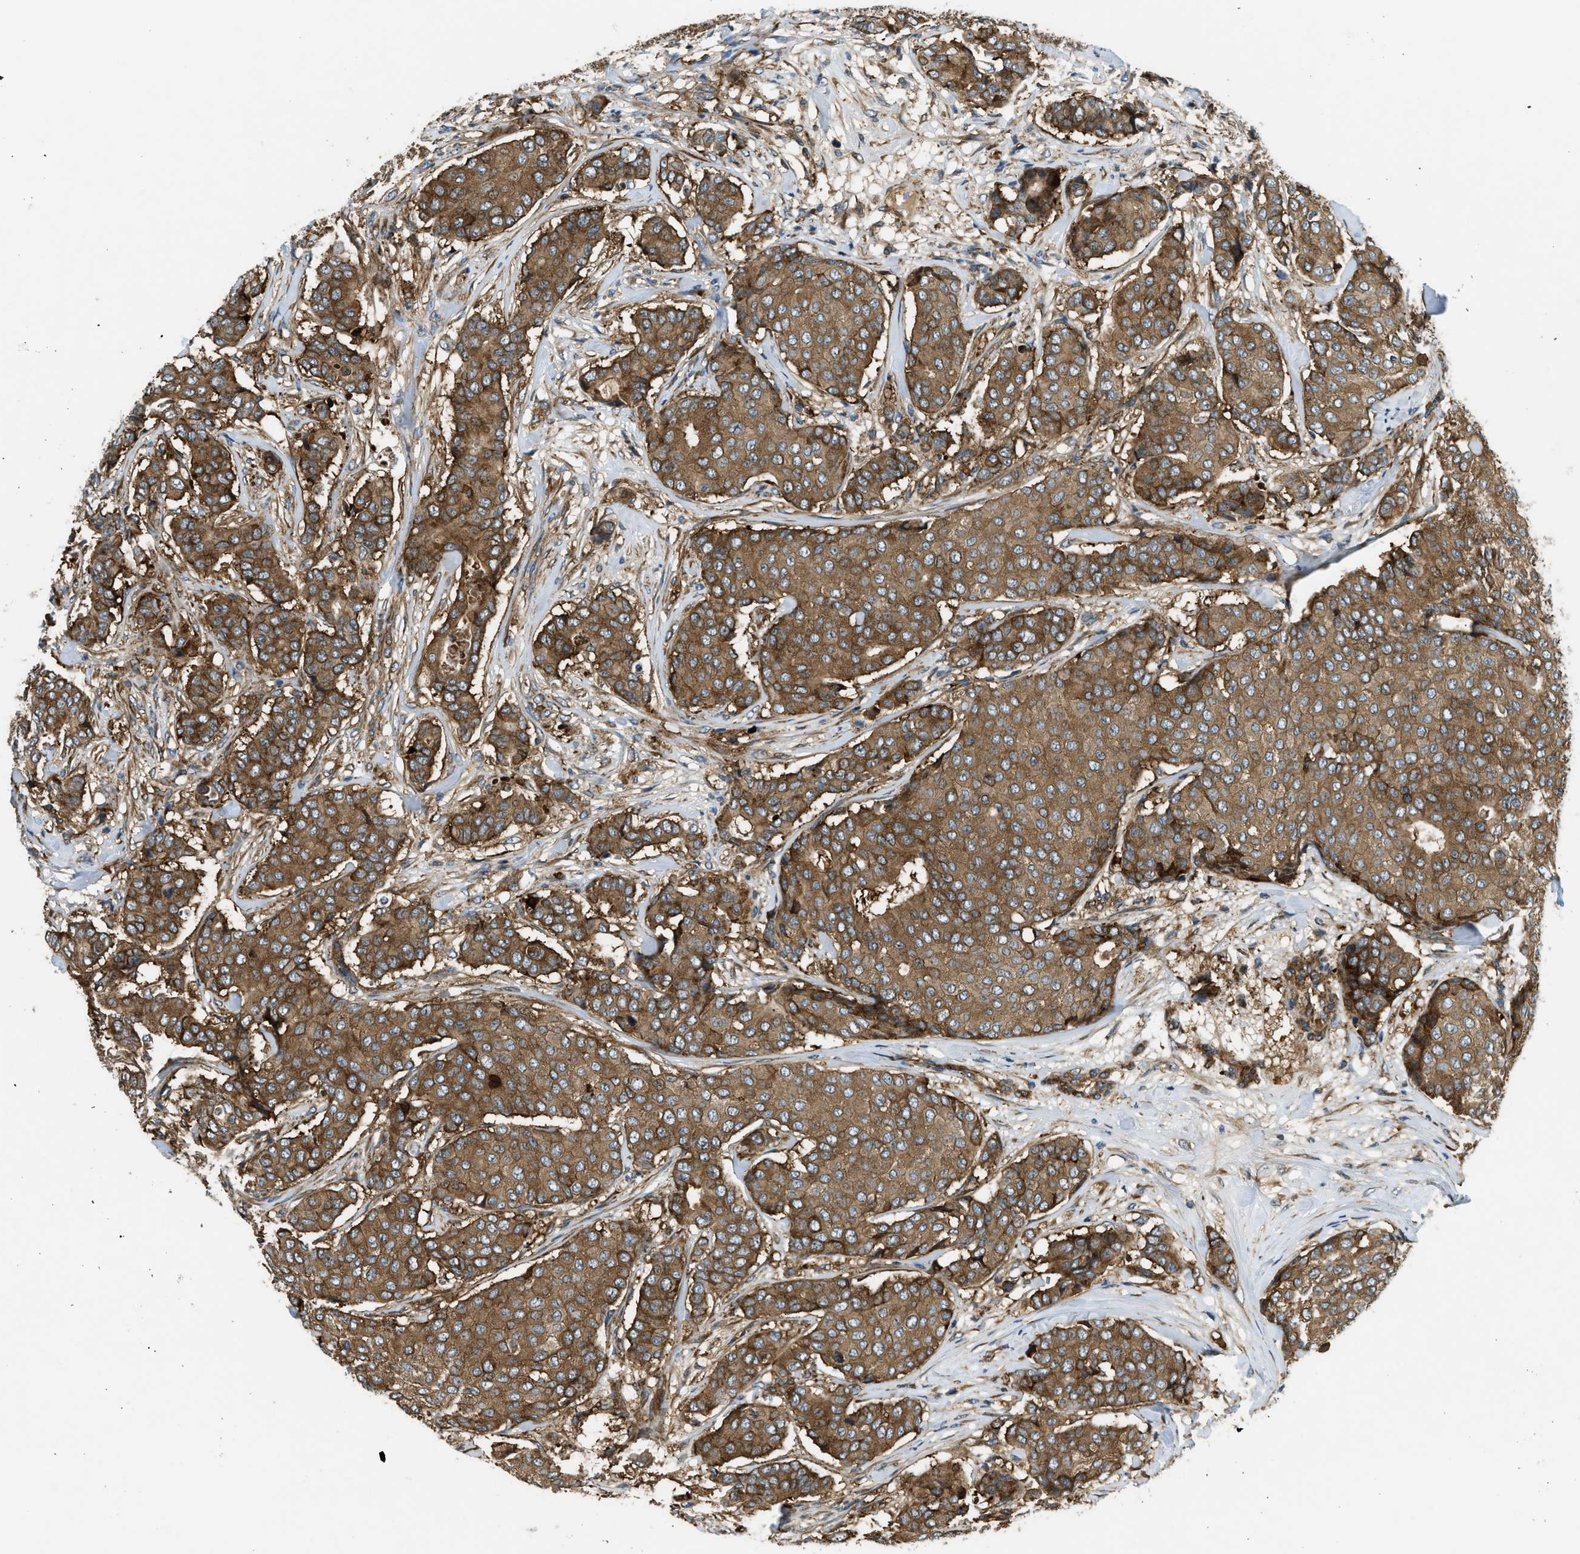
{"staining": {"intensity": "moderate", "quantity": ">75%", "location": "cytoplasmic/membranous"}, "tissue": "breast cancer", "cell_type": "Tumor cells", "image_type": "cancer", "snomed": [{"axis": "morphology", "description": "Duct carcinoma"}, {"axis": "topography", "description": "Breast"}], "caption": "A photomicrograph of breast cancer (infiltrating ductal carcinoma) stained for a protein reveals moderate cytoplasmic/membranous brown staining in tumor cells.", "gene": "RASGRF2", "patient": {"sex": "female", "age": 75}}